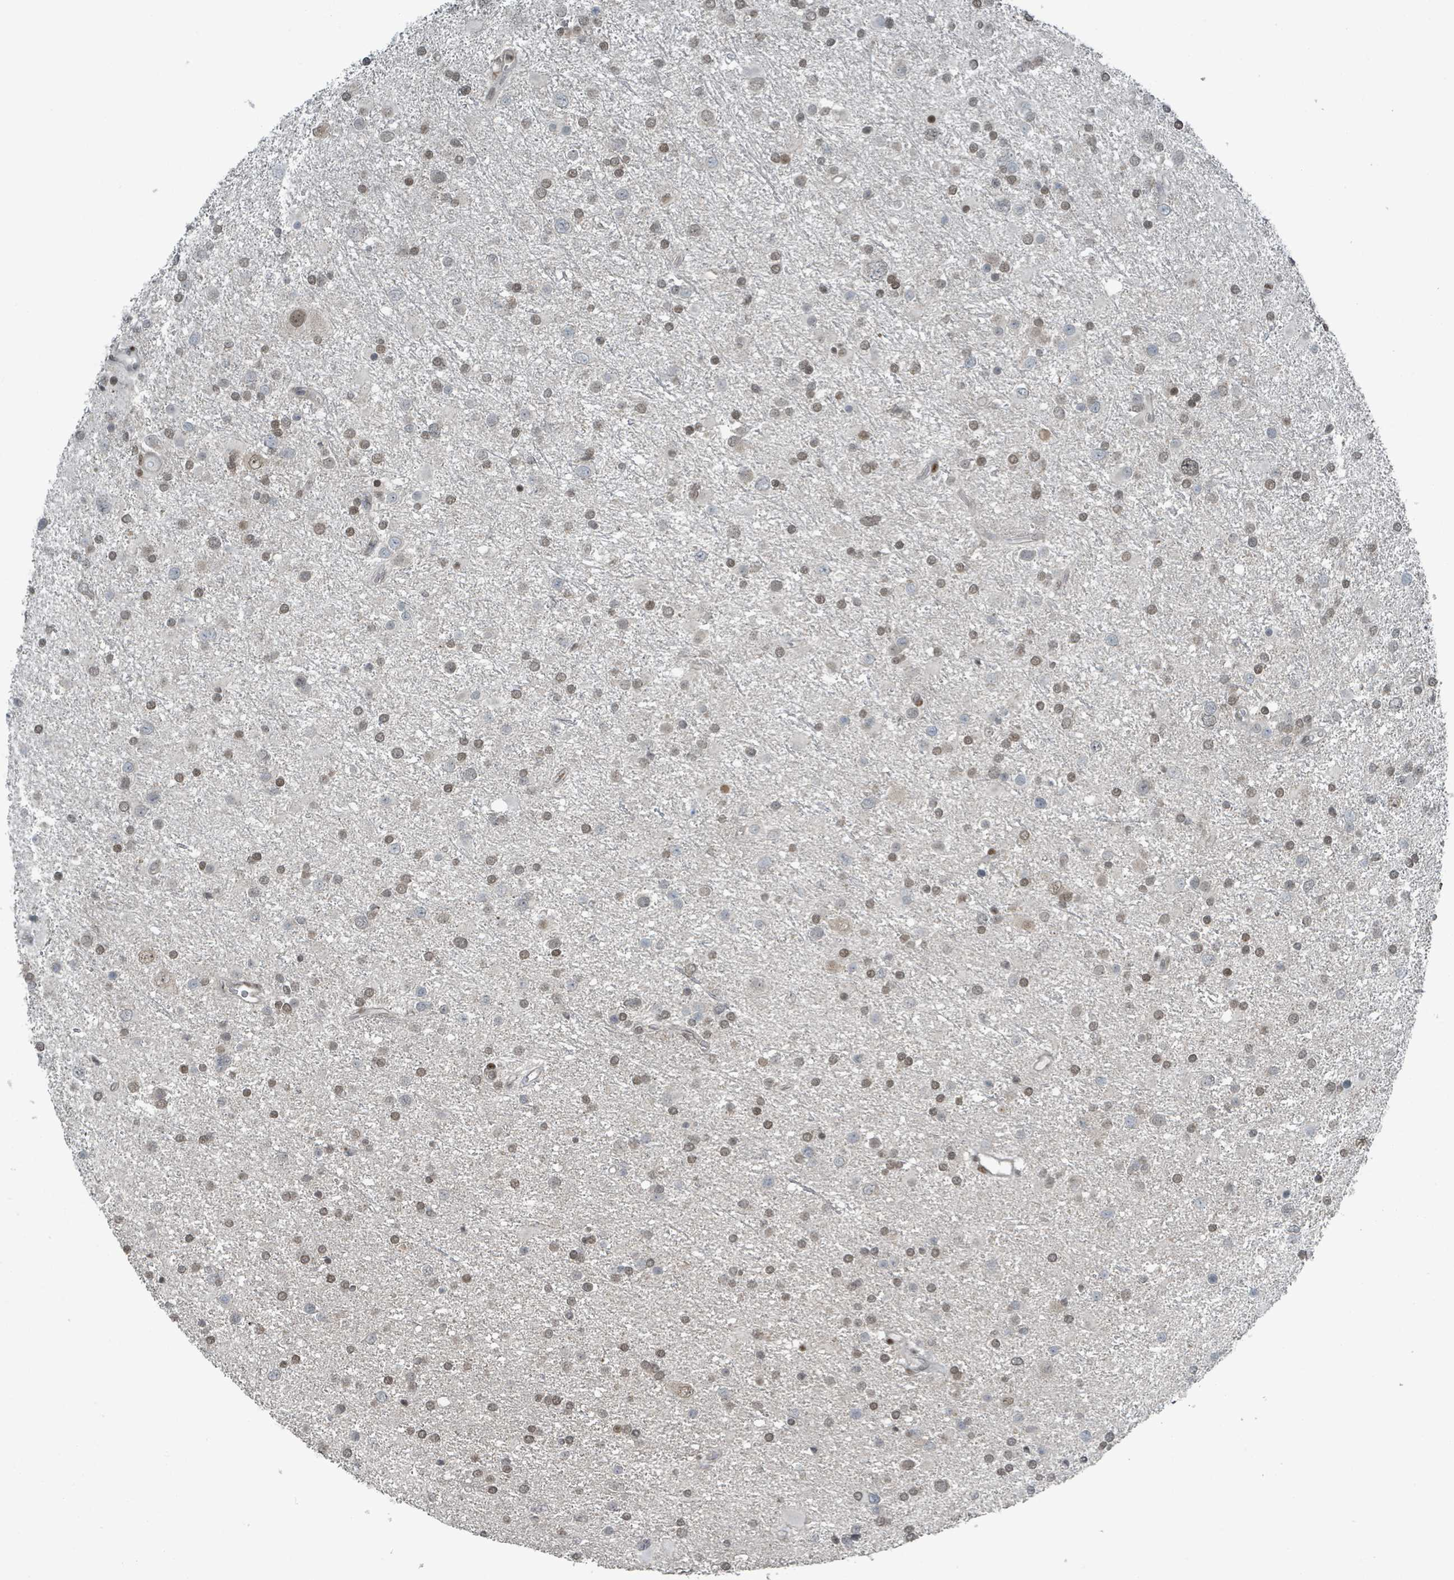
{"staining": {"intensity": "moderate", "quantity": "25%-75%", "location": "nuclear"}, "tissue": "glioma", "cell_type": "Tumor cells", "image_type": "cancer", "snomed": [{"axis": "morphology", "description": "Glioma, malignant, Low grade"}, {"axis": "topography", "description": "Brain"}], "caption": "Moderate nuclear protein expression is identified in approximately 25%-75% of tumor cells in glioma. (IHC, brightfield microscopy, high magnification).", "gene": "PHIP", "patient": {"sex": "female", "age": 32}}